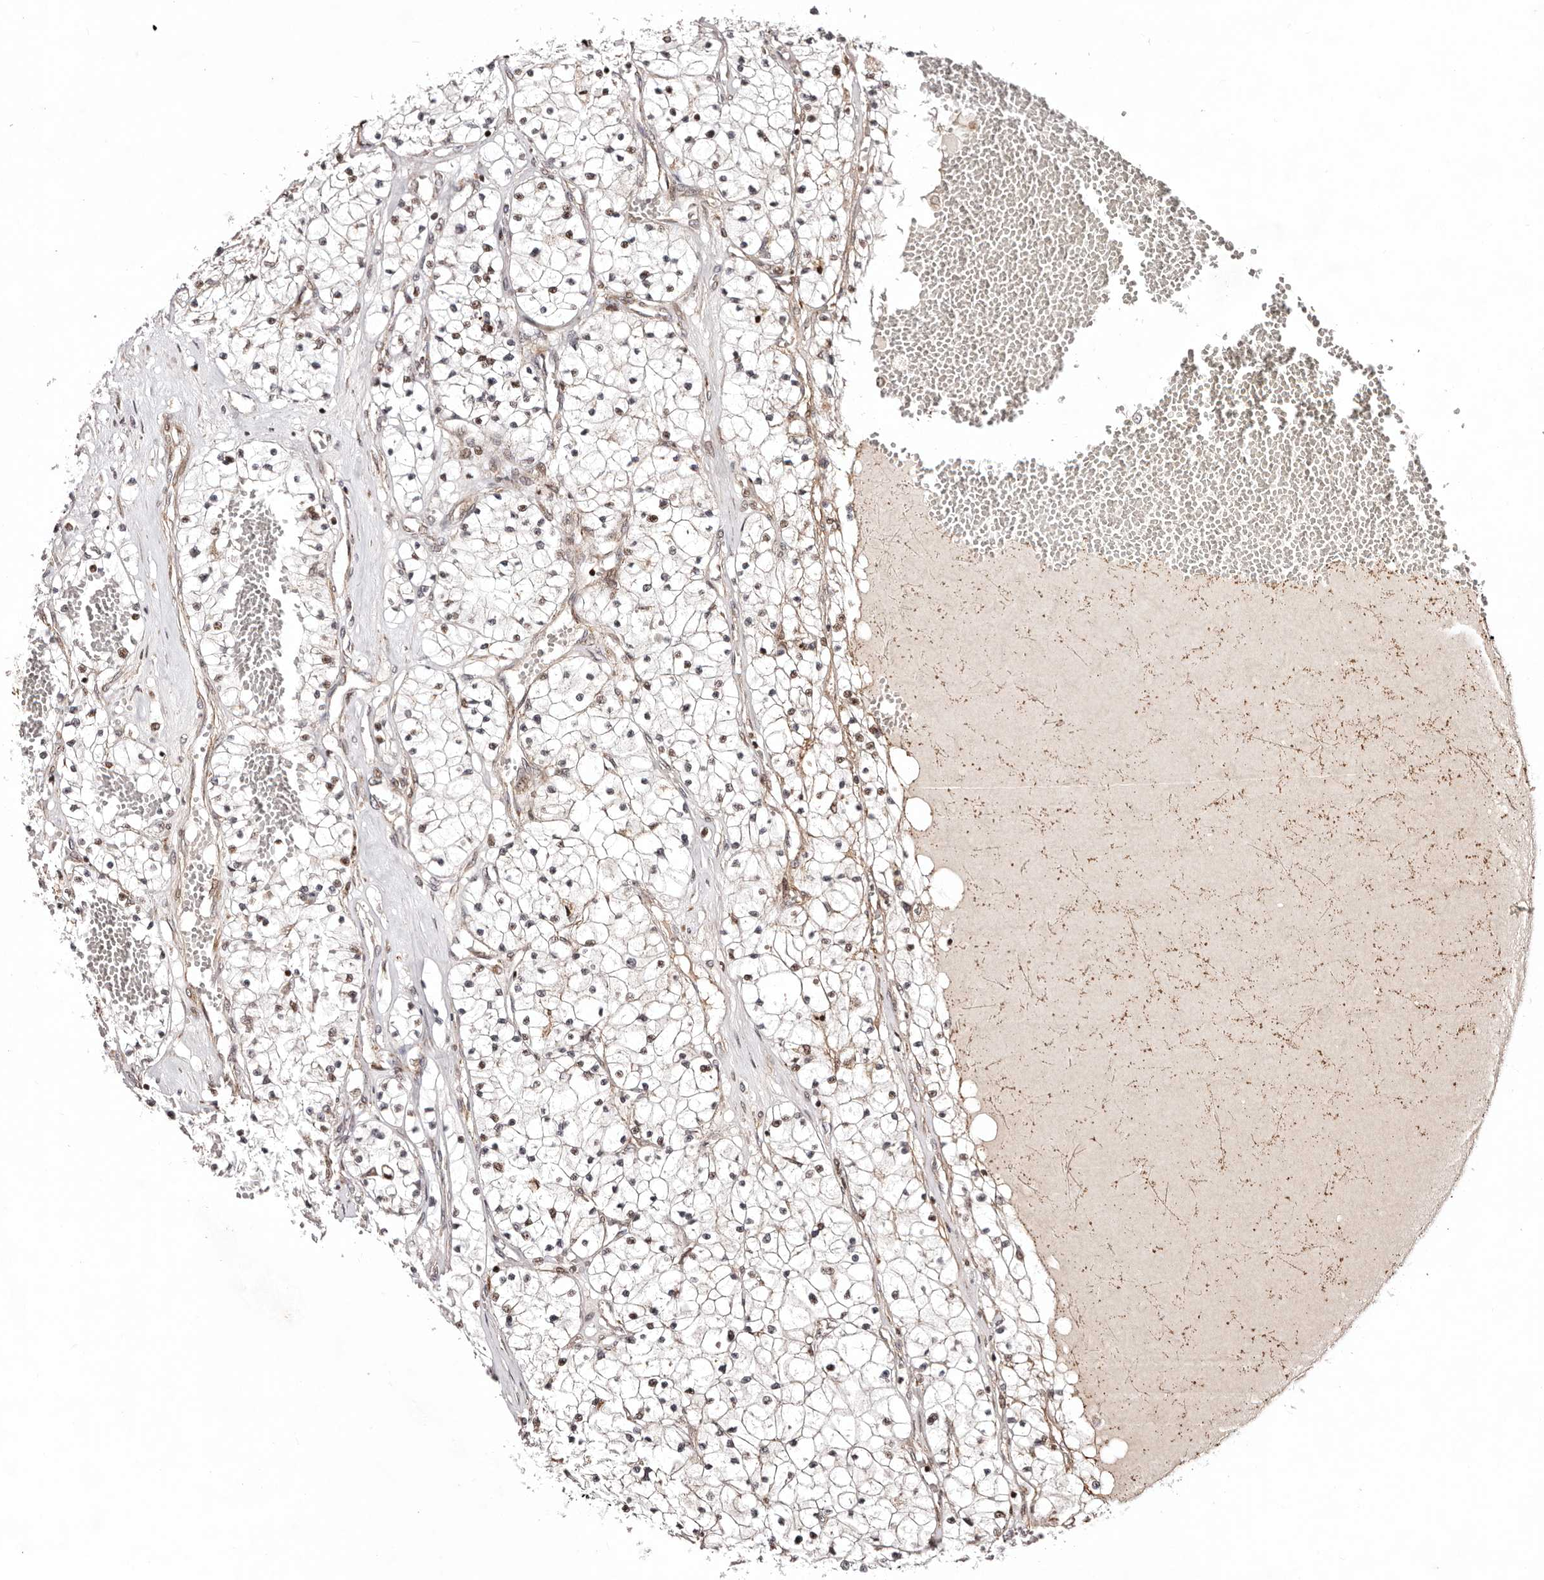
{"staining": {"intensity": "weak", "quantity": "<25%", "location": "cytoplasmic/membranous,nuclear"}, "tissue": "renal cancer", "cell_type": "Tumor cells", "image_type": "cancer", "snomed": [{"axis": "morphology", "description": "Normal tissue, NOS"}, {"axis": "morphology", "description": "Adenocarcinoma, NOS"}, {"axis": "topography", "description": "Kidney"}], "caption": "This photomicrograph is of renal cancer (adenocarcinoma) stained with immunohistochemistry (IHC) to label a protein in brown with the nuclei are counter-stained blue. There is no positivity in tumor cells. (Brightfield microscopy of DAB (3,3'-diaminobenzidine) immunohistochemistry at high magnification).", "gene": "HIVEP3", "patient": {"sex": "male", "age": 68}}